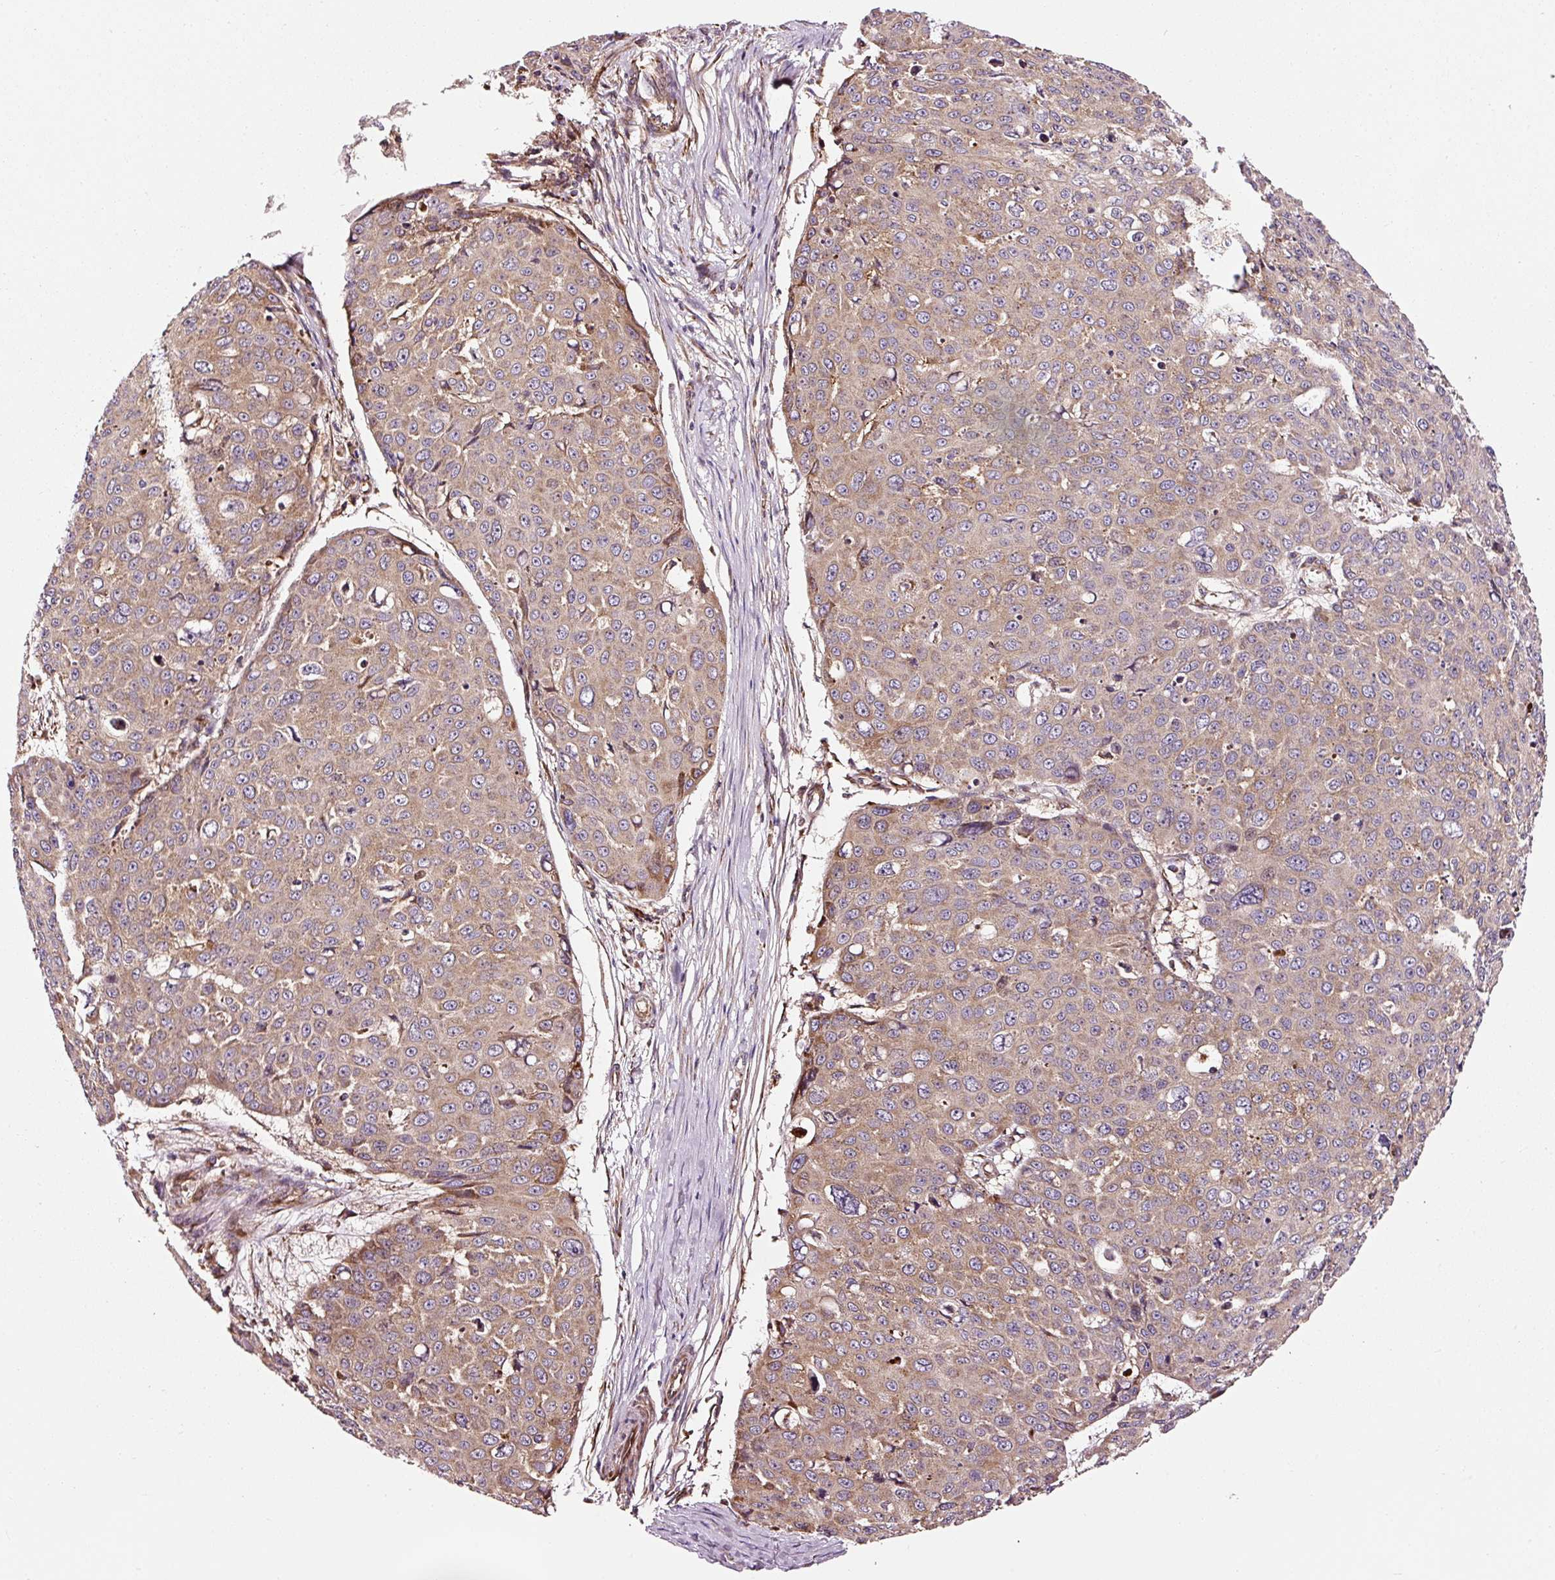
{"staining": {"intensity": "moderate", "quantity": "<25%", "location": "cytoplasmic/membranous"}, "tissue": "skin cancer", "cell_type": "Tumor cells", "image_type": "cancer", "snomed": [{"axis": "morphology", "description": "Squamous cell carcinoma, NOS"}, {"axis": "topography", "description": "Skin"}], "caption": "The immunohistochemical stain shows moderate cytoplasmic/membranous positivity in tumor cells of squamous cell carcinoma (skin) tissue.", "gene": "ISCU", "patient": {"sex": "male", "age": 71}}